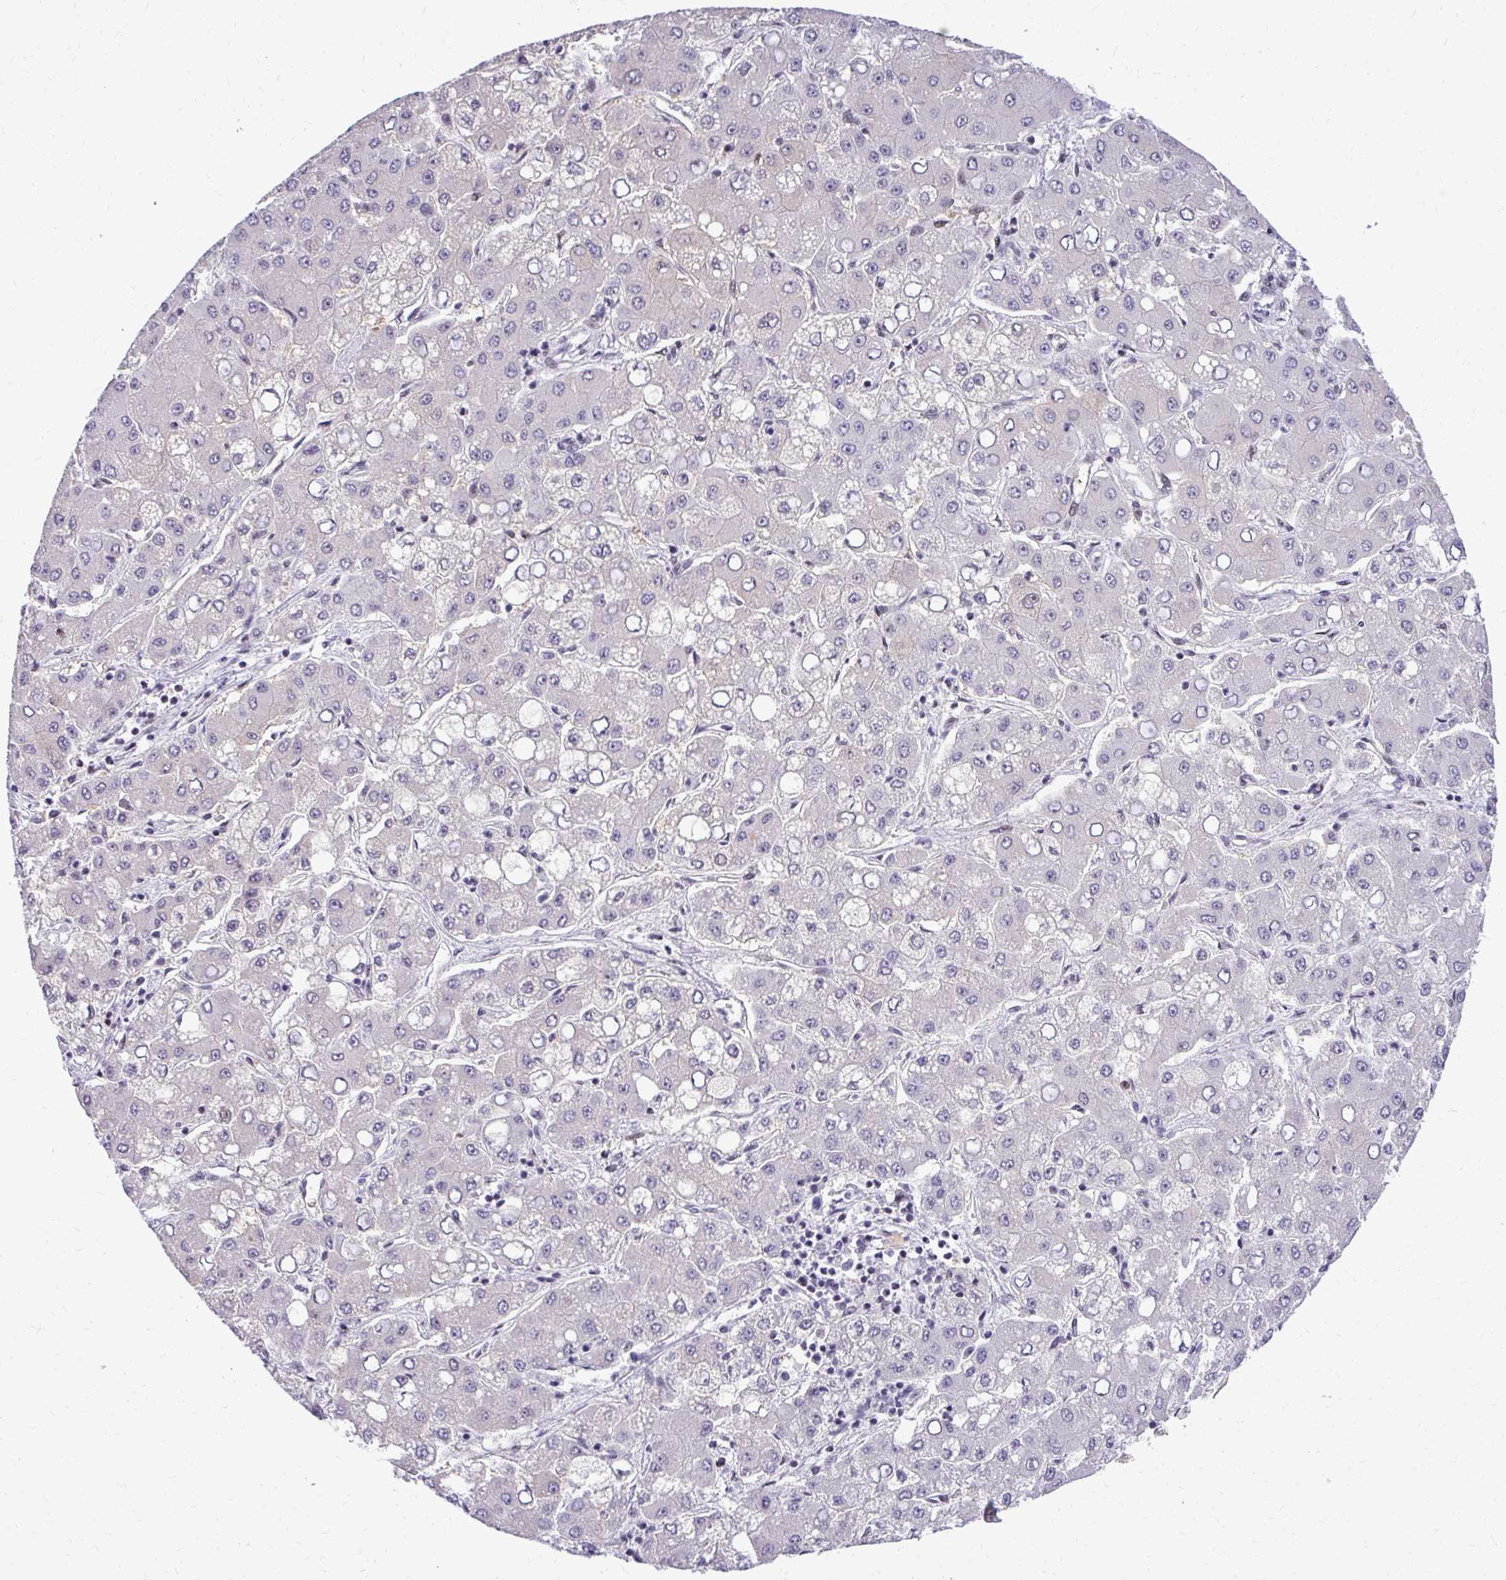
{"staining": {"intensity": "negative", "quantity": "none", "location": "none"}, "tissue": "liver cancer", "cell_type": "Tumor cells", "image_type": "cancer", "snomed": [{"axis": "morphology", "description": "Carcinoma, Hepatocellular, NOS"}, {"axis": "topography", "description": "Liver"}], "caption": "Immunohistochemistry micrograph of human liver hepatocellular carcinoma stained for a protein (brown), which demonstrates no expression in tumor cells. (Immunohistochemistry, brightfield microscopy, high magnification).", "gene": "PELP1", "patient": {"sex": "male", "age": 40}}